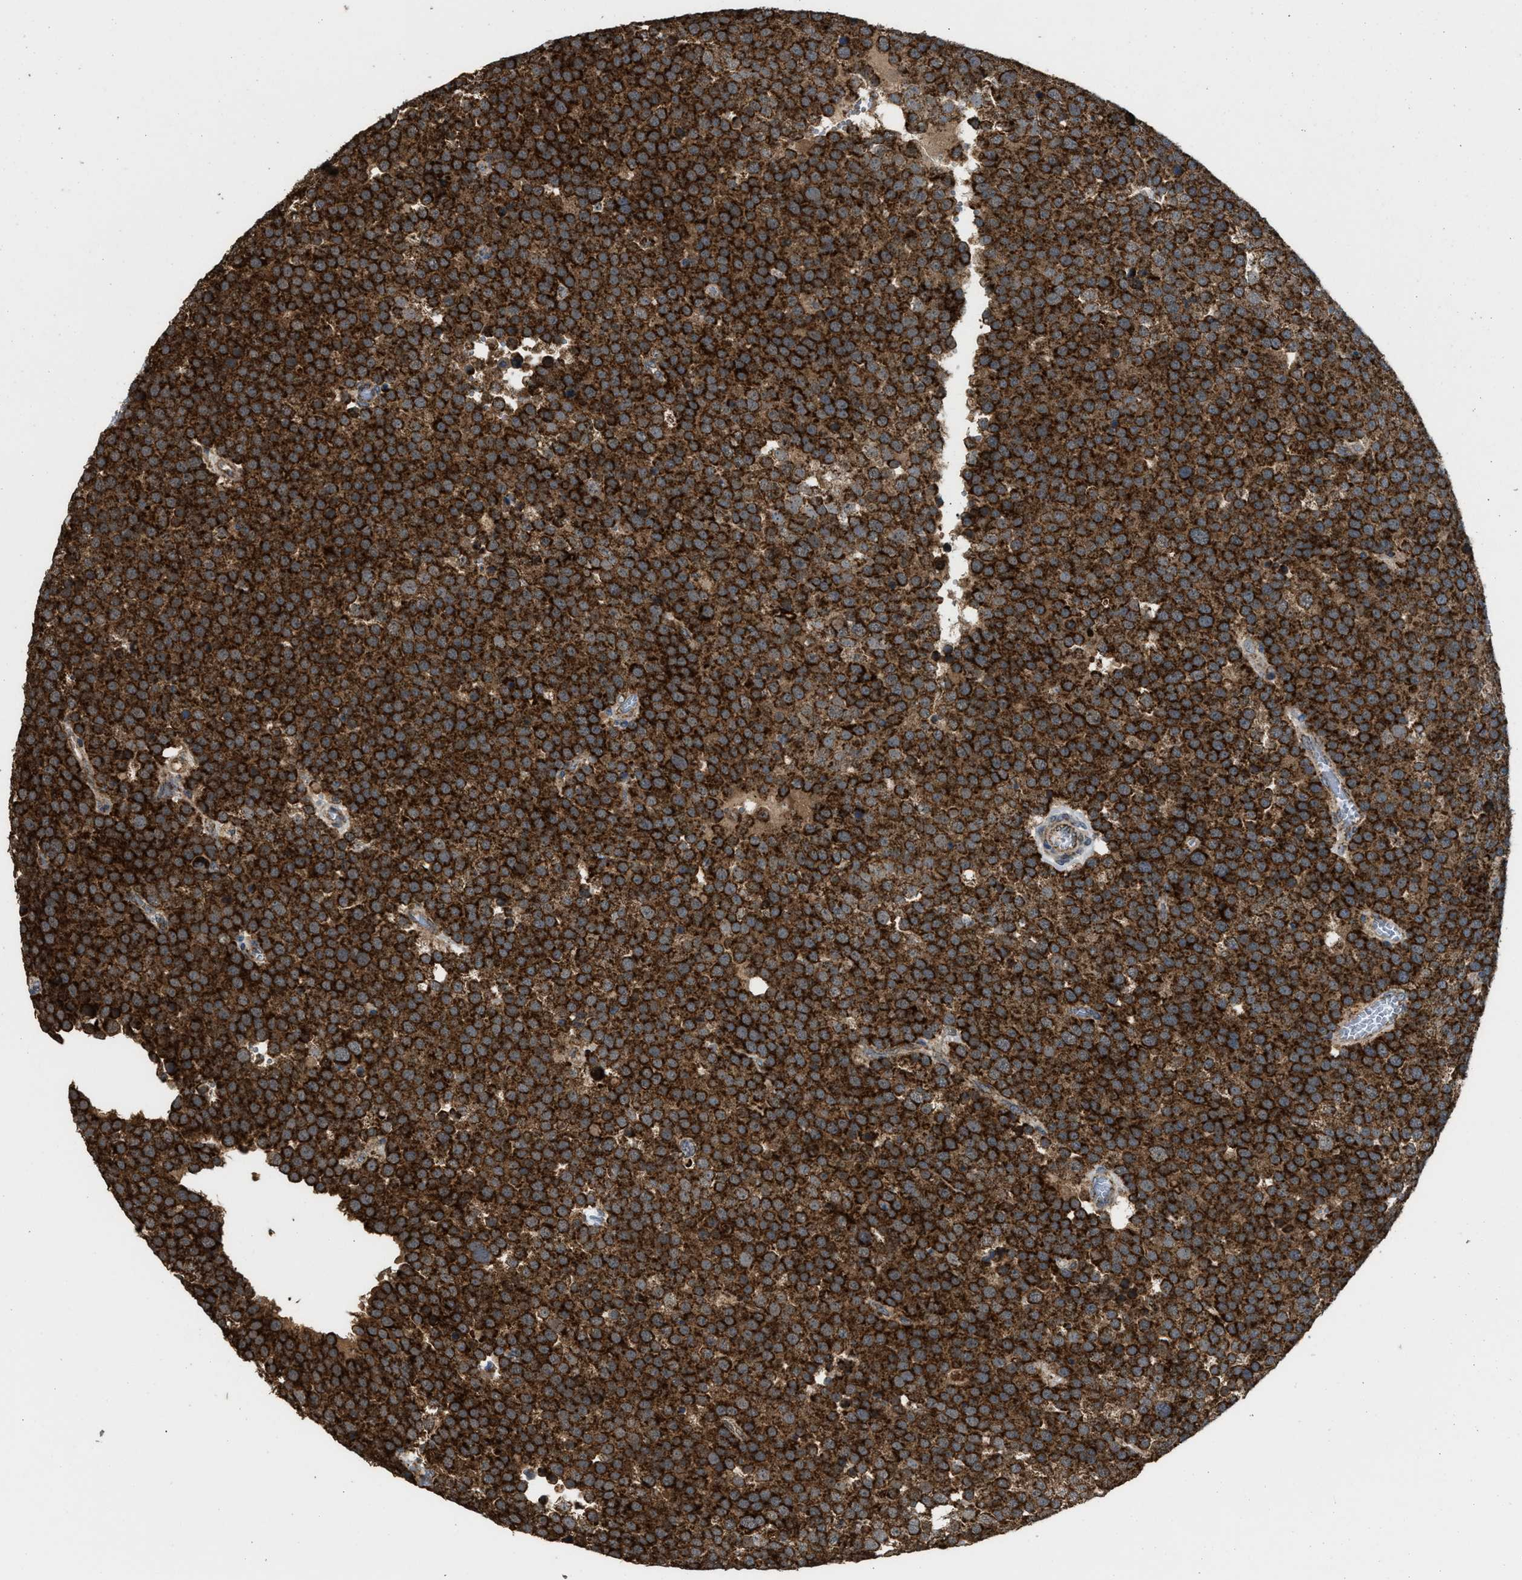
{"staining": {"intensity": "strong", "quantity": ">75%", "location": "cytoplasmic/membranous"}, "tissue": "testis cancer", "cell_type": "Tumor cells", "image_type": "cancer", "snomed": [{"axis": "morphology", "description": "Normal tissue, NOS"}, {"axis": "morphology", "description": "Seminoma, NOS"}, {"axis": "topography", "description": "Testis"}], "caption": "The histopathology image shows staining of testis cancer (seminoma), revealing strong cytoplasmic/membranous protein staining (brown color) within tumor cells.", "gene": "SGSM2", "patient": {"sex": "male", "age": 71}}